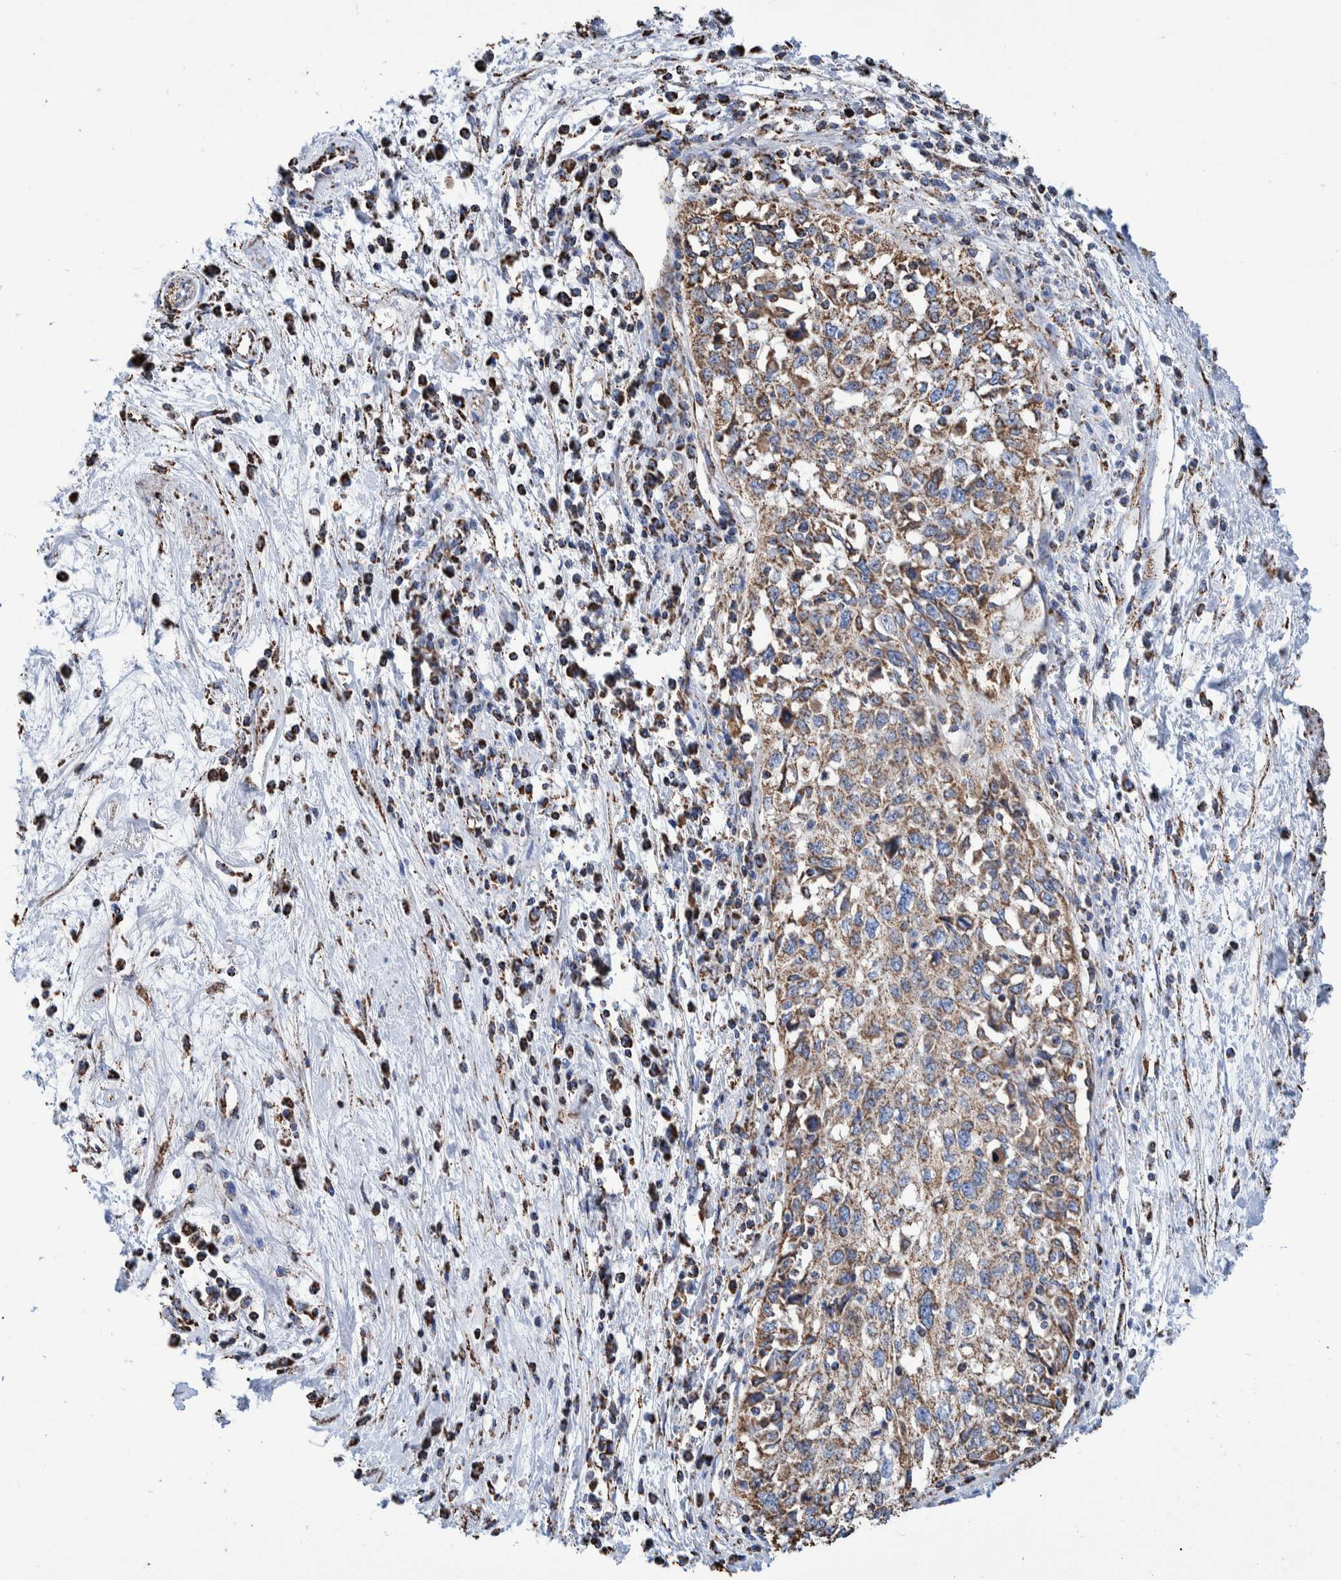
{"staining": {"intensity": "moderate", "quantity": ">75%", "location": "cytoplasmic/membranous"}, "tissue": "cervical cancer", "cell_type": "Tumor cells", "image_type": "cancer", "snomed": [{"axis": "morphology", "description": "Squamous cell carcinoma, NOS"}, {"axis": "topography", "description": "Cervix"}], "caption": "Tumor cells demonstrate medium levels of moderate cytoplasmic/membranous staining in about >75% of cells in human cervical cancer.", "gene": "VPS26C", "patient": {"sex": "female", "age": 57}}